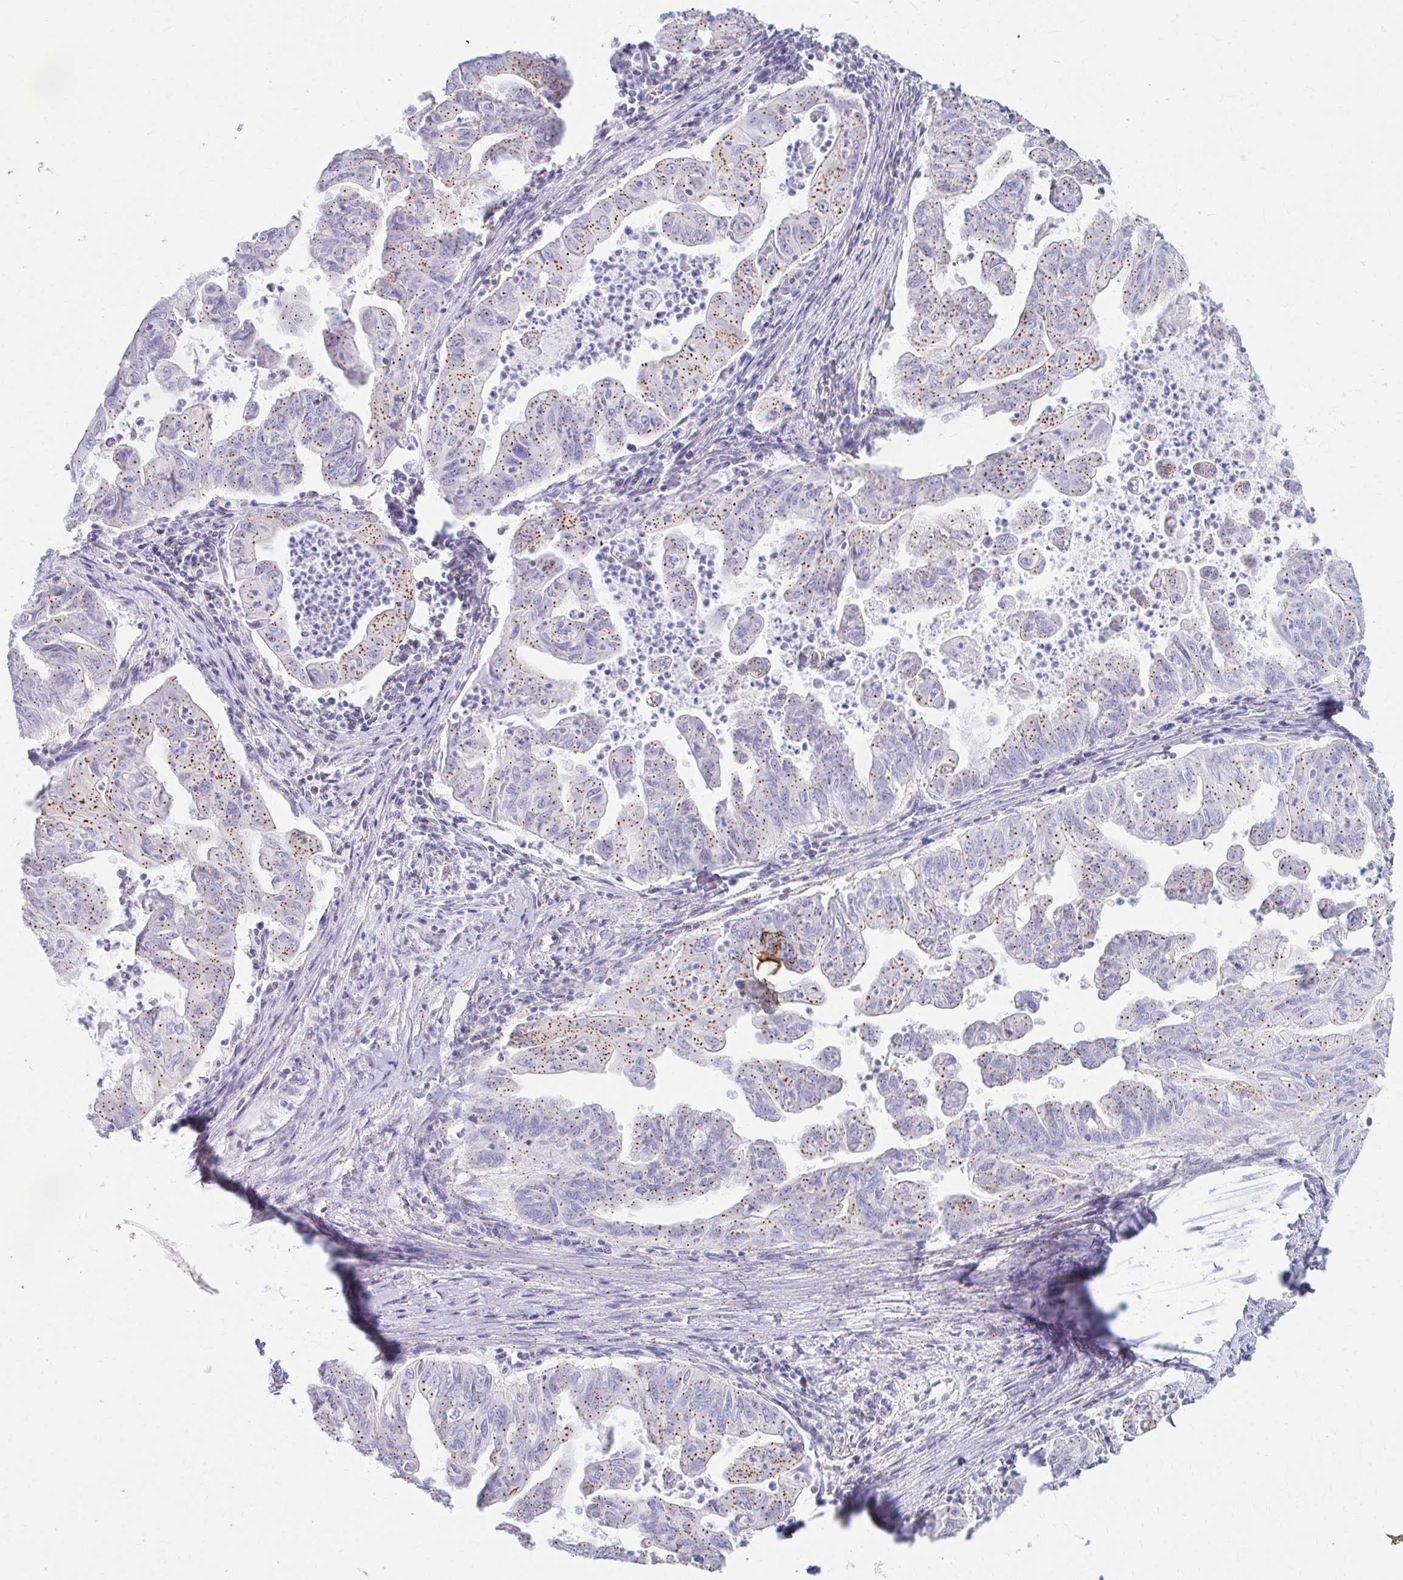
{"staining": {"intensity": "moderate", "quantity": ">75%", "location": "cytoplasmic/membranous"}, "tissue": "stomach cancer", "cell_type": "Tumor cells", "image_type": "cancer", "snomed": [{"axis": "morphology", "description": "Adenocarcinoma, NOS"}, {"axis": "topography", "description": "Stomach, upper"}], "caption": "Tumor cells reveal moderate cytoplasmic/membranous staining in approximately >75% of cells in stomach adenocarcinoma. The staining was performed using DAB (3,3'-diaminobenzidine), with brown indicating positive protein expression. Nuclei are stained blue with hematoxylin.", "gene": "RADIL", "patient": {"sex": "male", "age": 80}}